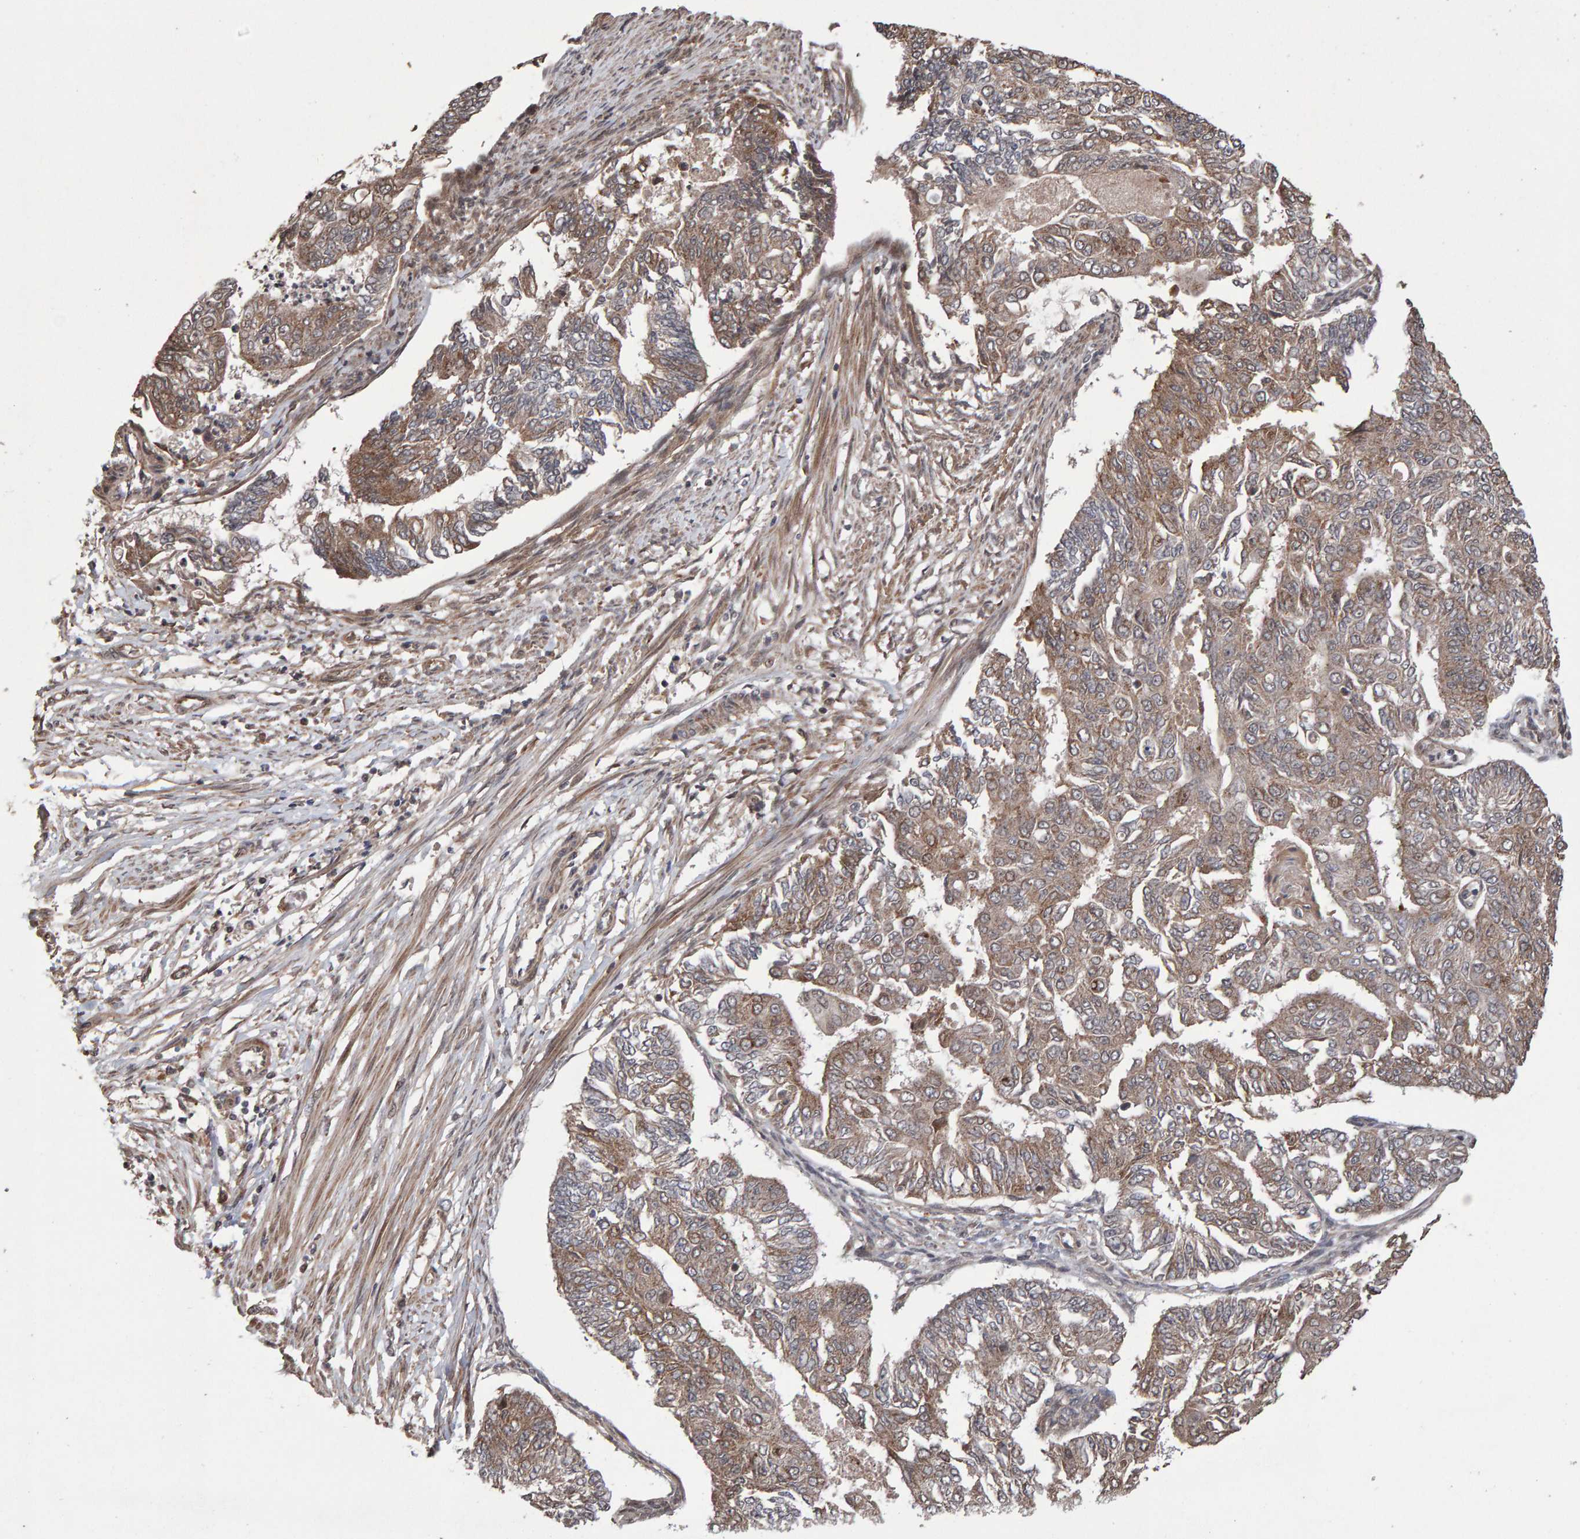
{"staining": {"intensity": "moderate", "quantity": ">75%", "location": "cytoplasmic/membranous"}, "tissue": "endometrial cancer", "cell_type": "Tumor cells", "image_type": "cancer", "snomed": [{"axis": "morphology", "description": "Adenocarcinoma, NOS"}, {"axis": "topography", "description": "Endometrium"}], "caption": "Protein staining reveals moderate cytoplasmic/membranous positivity in about >75% of tumor cells in endometrial cancer (adenocarcinoma). (DAB IHC with brightfield microscopy, high magnification).", "gene": "PECR", "patient": {"sex": "female", "age": 32}}